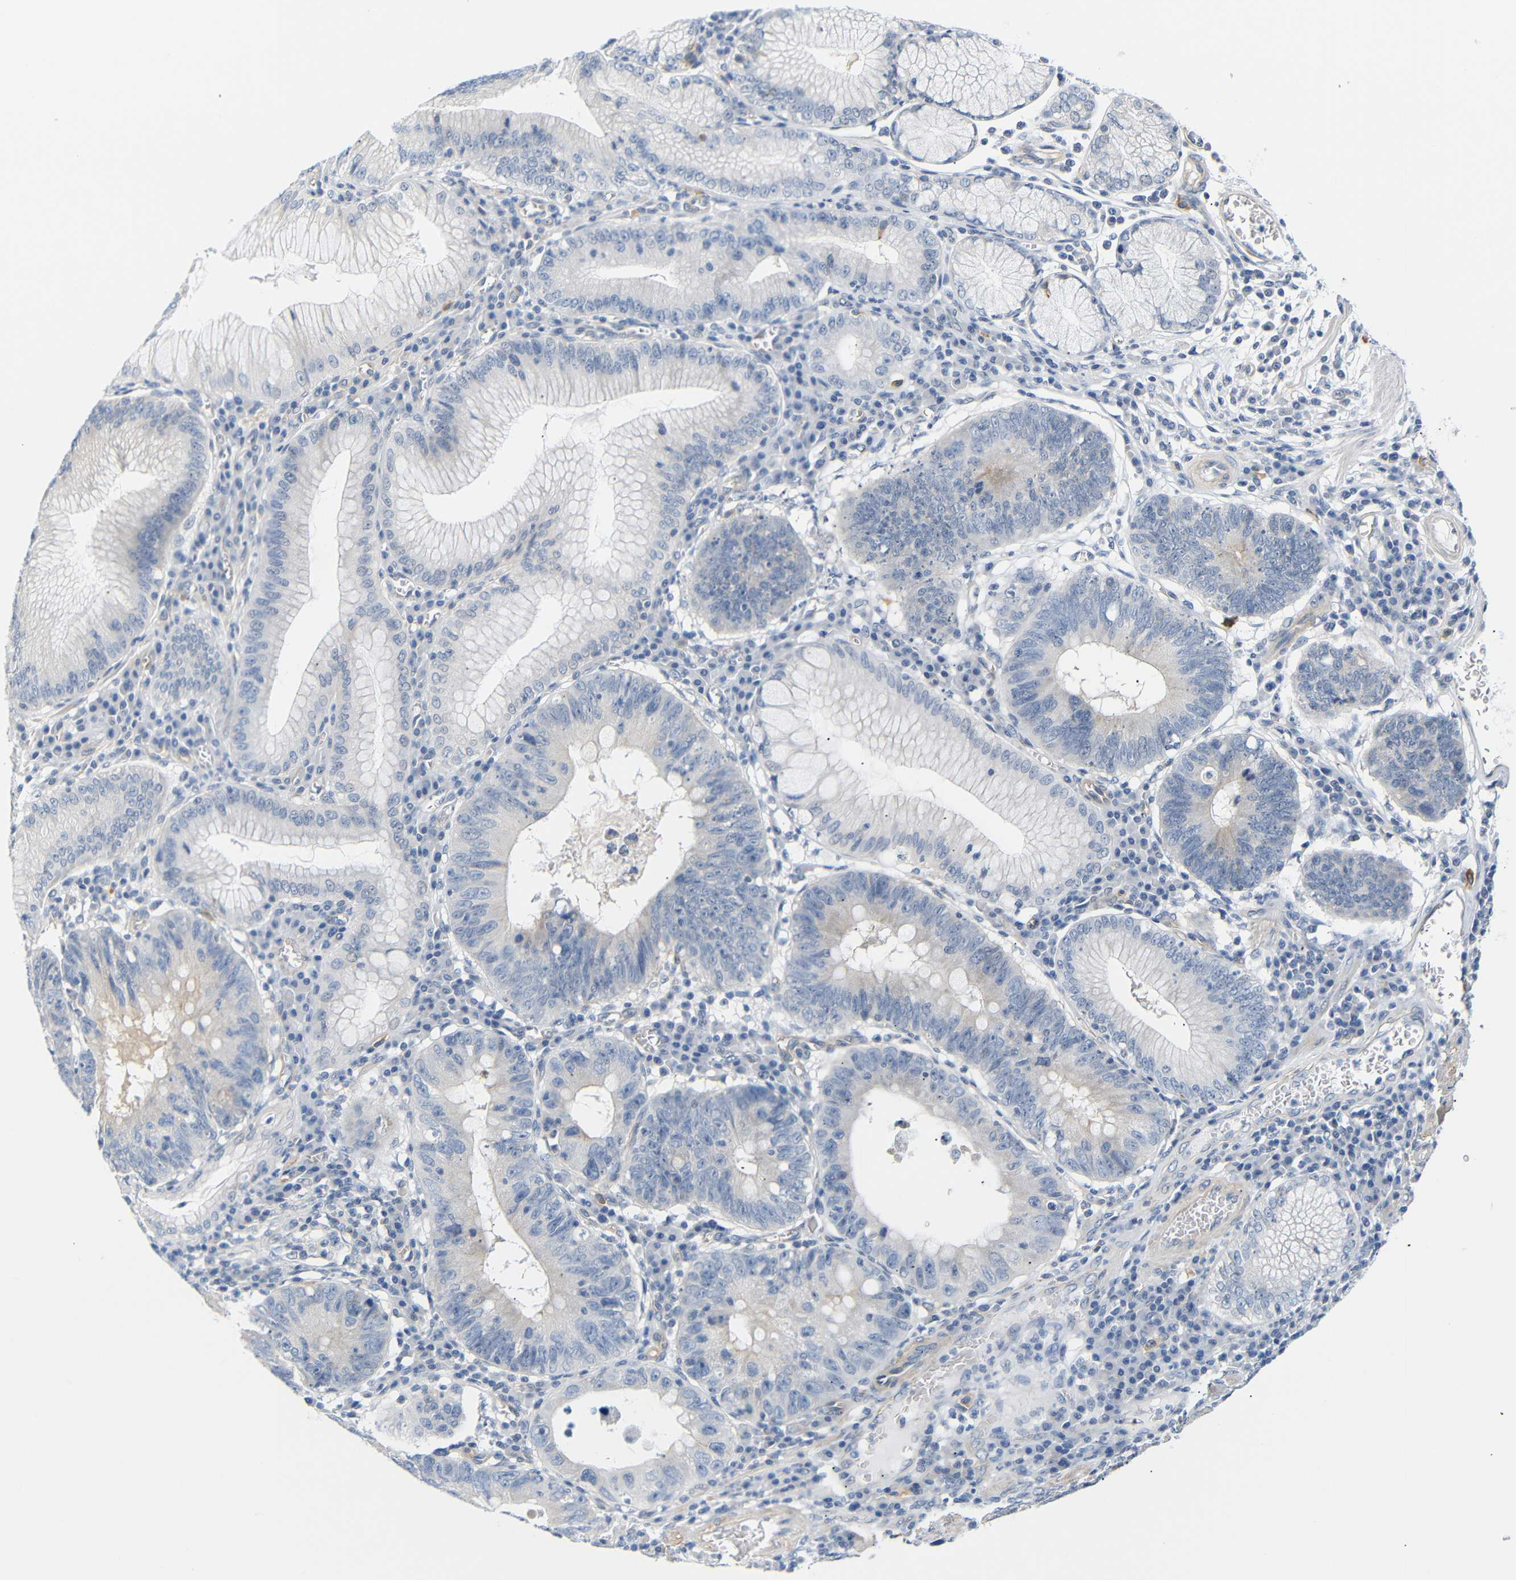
{"staining": {"intensity": "moderate", "quantity": "<25%", "location": "cytoplasmic/membranous"}, "tissue": "stomach cancer", "cell_type": "Tumor cells", "image_type": "cancer", "snomed": [{"axis": "morphology", "description": "Adenocarcinoma, NOS"}, {"axis": "topography", "description": "Stomach"}], "caption": "Stomach cancer was stained to show a protein in brown. There is low levels of moderate cytoplasmic/membranous expression in about <25% of tumor cells.", "gene": "STMN3", "patient": {"sex": "male", "age": 59}}